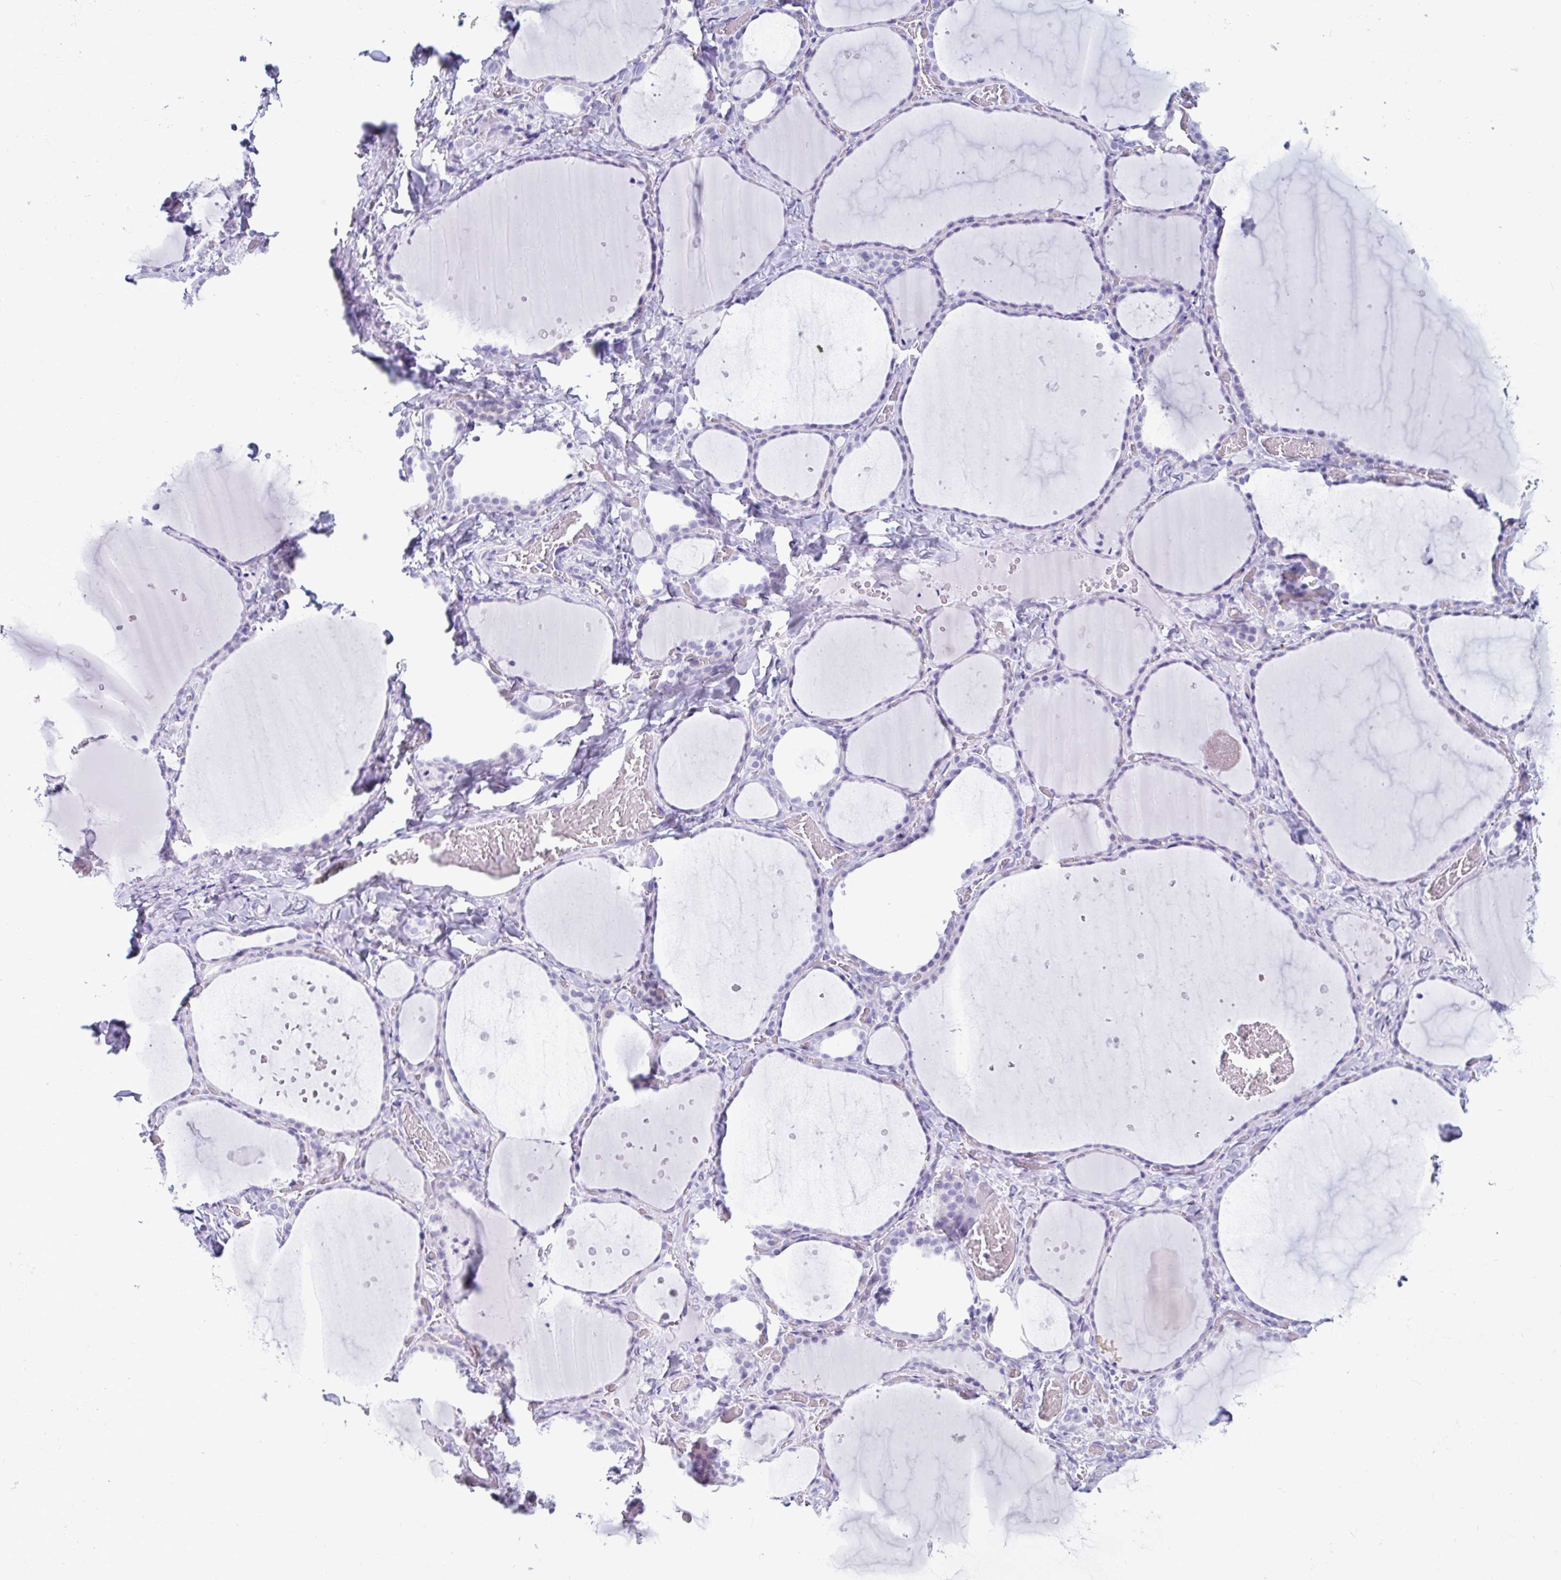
{"staining": {"intensity": "moderate", "quantity": "<25%", "location": "cytoplasmic/membranous,nuclear"}, "tissue": "thyroid gland", "cell_type": "Glandular cells", "image_type": "normal", "snomed": [{"axis": "morphology", "description": "Normal tissue, NOS"}, {"axis": "topography", "description": "Thyroid gland"}], "caption": "Immunohistochemical staining of normal human thyroid gland displays moderate cytoplasmic/membranous,nuclear protein expression in about <25% of glandular cells.", "gene": "GKN2", "patient": {"sex": "female", "age": 36}}